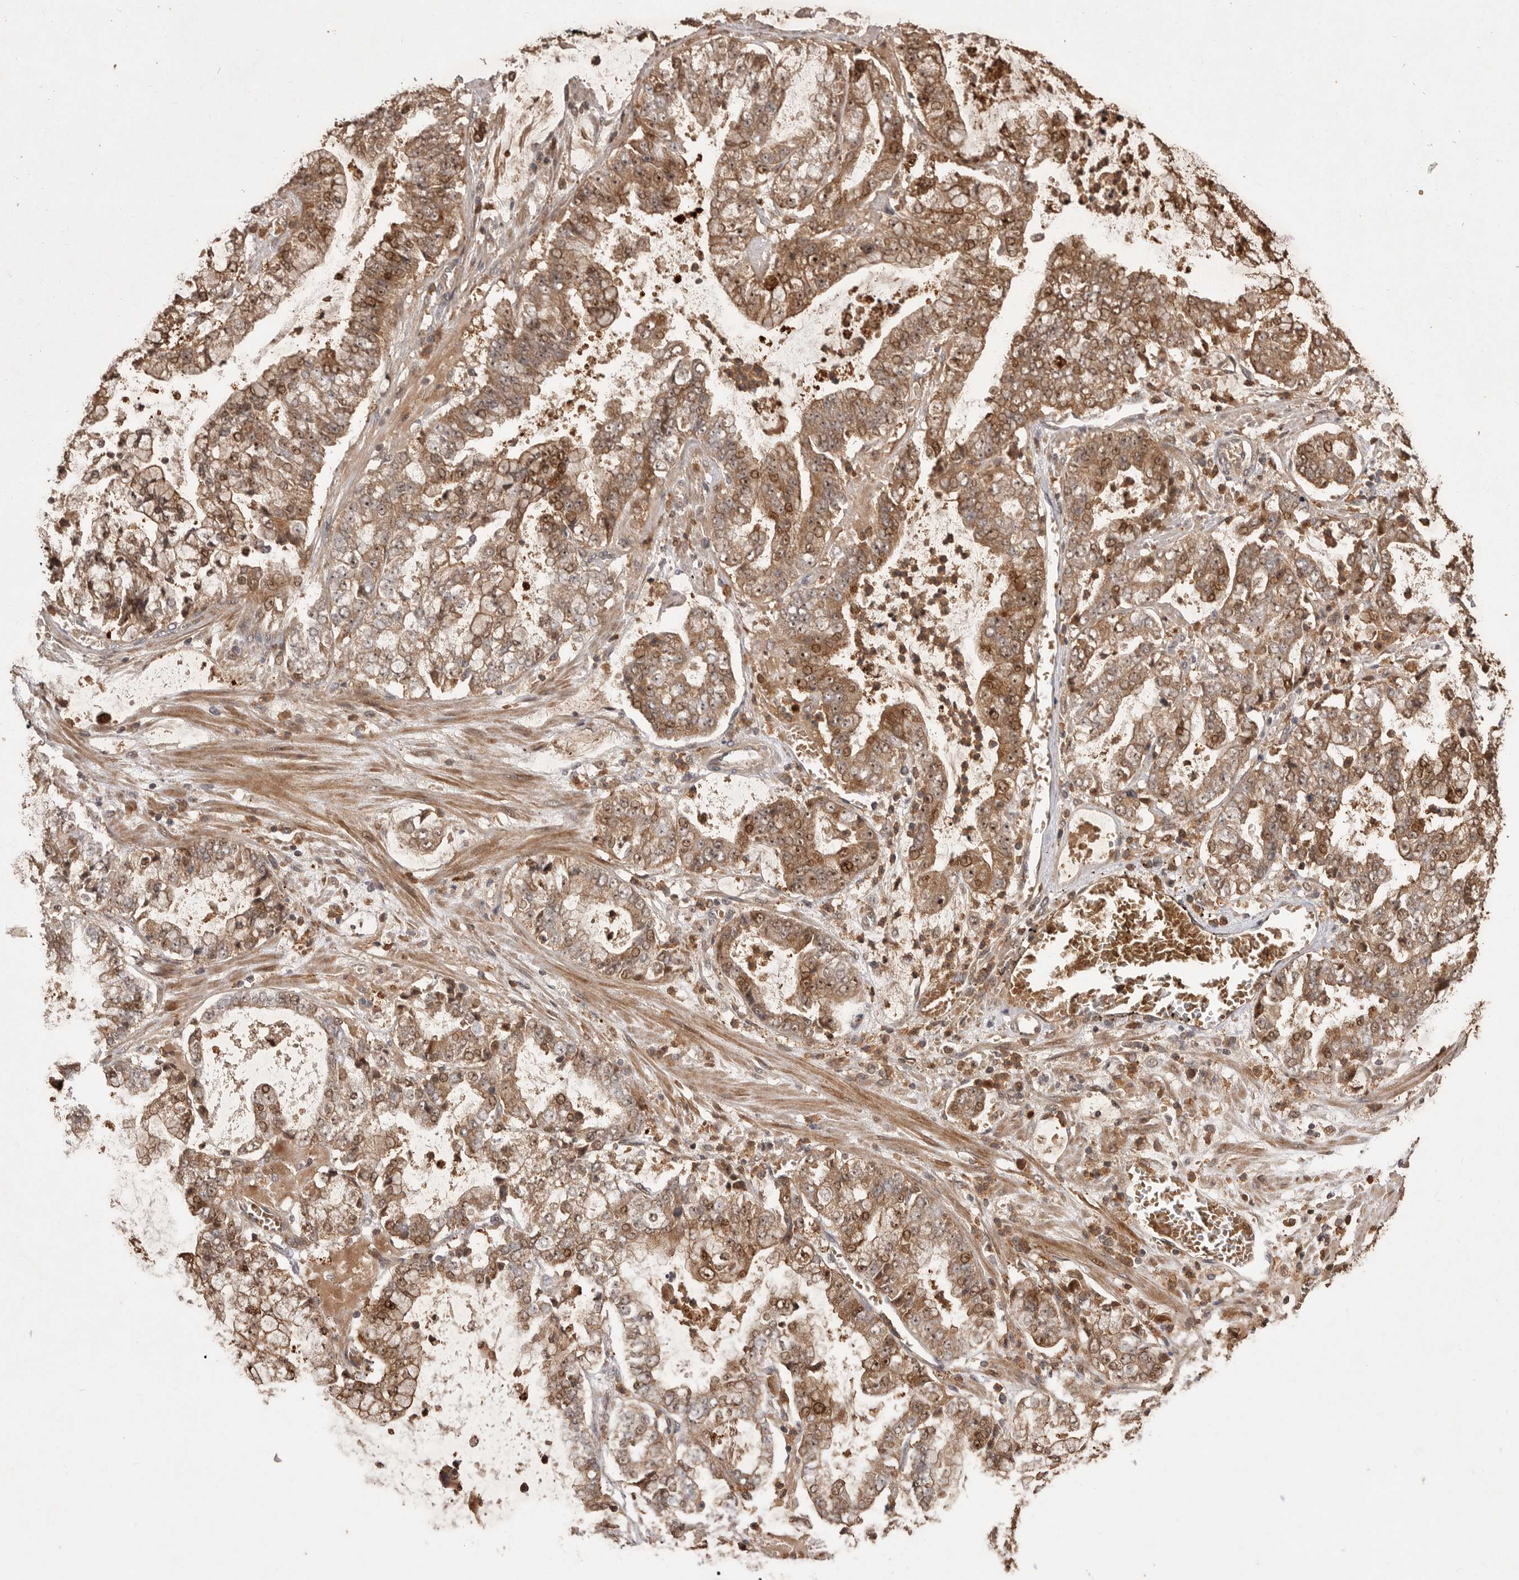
{"staining": {"intensity": "strong", "quantity": "25%-75%", "location": "cytoplasmic/membranous"}, "tissue": "stomach cancer", "cell_type": "Tumor cells", "image_type": "cancer", "snomed": [{"axis": "morphology", "description": "Adenocarcinoma, NOS"}, {"axis": "topography", "description": "Stomach"}], "caption": "IHC staining of stomach cancer (adenocarcinoma), which shows high levels of strong cytoplasmic/membranous positivity in approximately 25%-75% of tumor cells indicating strong cytoplasmic/membranous protein positivity. The staining was performed using DAB (brown) for protein detection and nuclei were counterstained in hematoxylin (blue).", "gene": "VN1R4", "patient": {"sex": "male", "age": 76}}